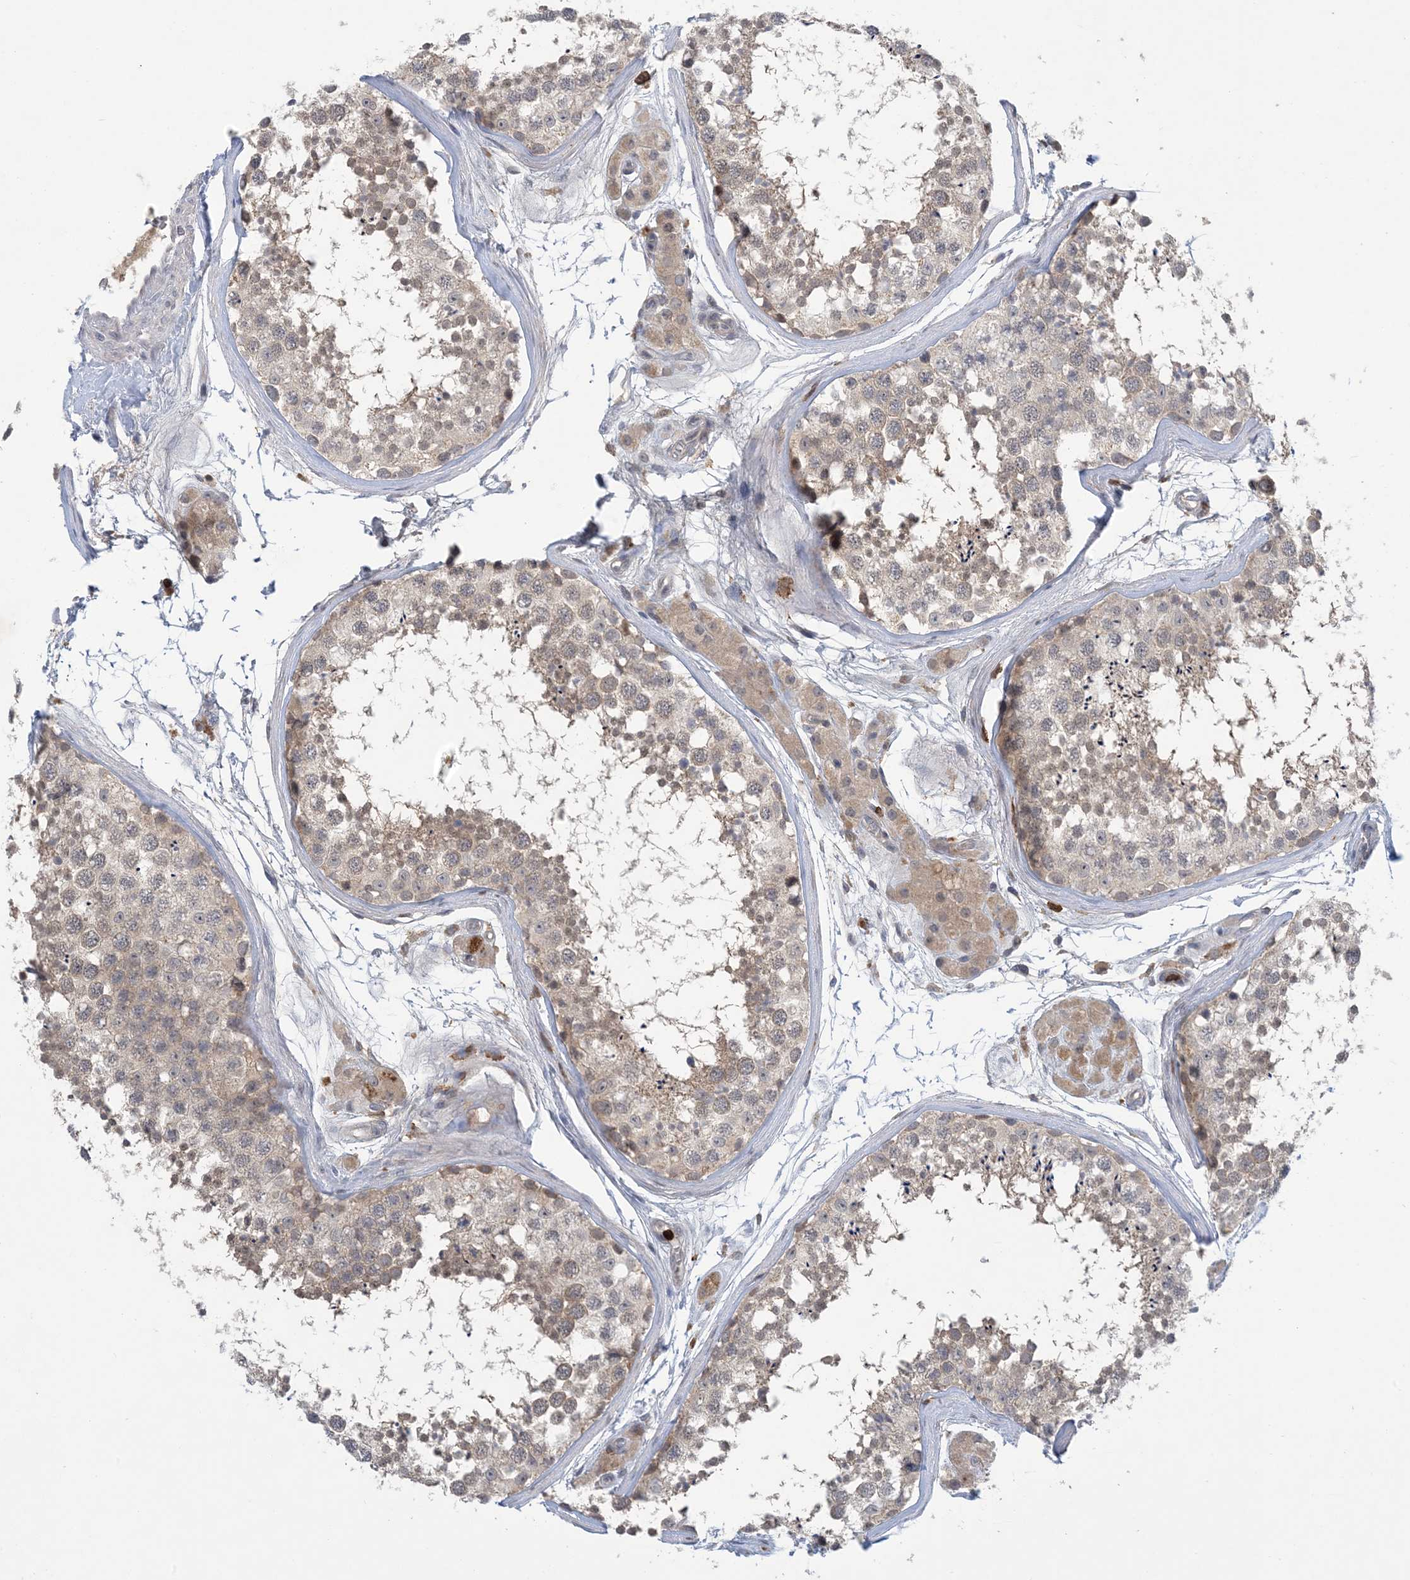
{"staining": {"intensity": "weak", "quantity": "25%-75%", "location": "cytoplasmic/membranous"}, "tissue": "testis", "cell_type": "Cells in seminiferous ducts", "image_type": "normal", "snomed": [{"axis": "morphology", "description": "Normal tissue, NOS"}, {"axis": "topography", "description": "Testis"}], "caption": "Weak cytoplasmic/membranous positivity for a protein is seen in approximately 25%-75% of cells in seminiferous ducts of unremarkable testis using immunohistochemistry (IHC).", "gene": "AK9", "patient": {"sex": "male", "age": 56}}